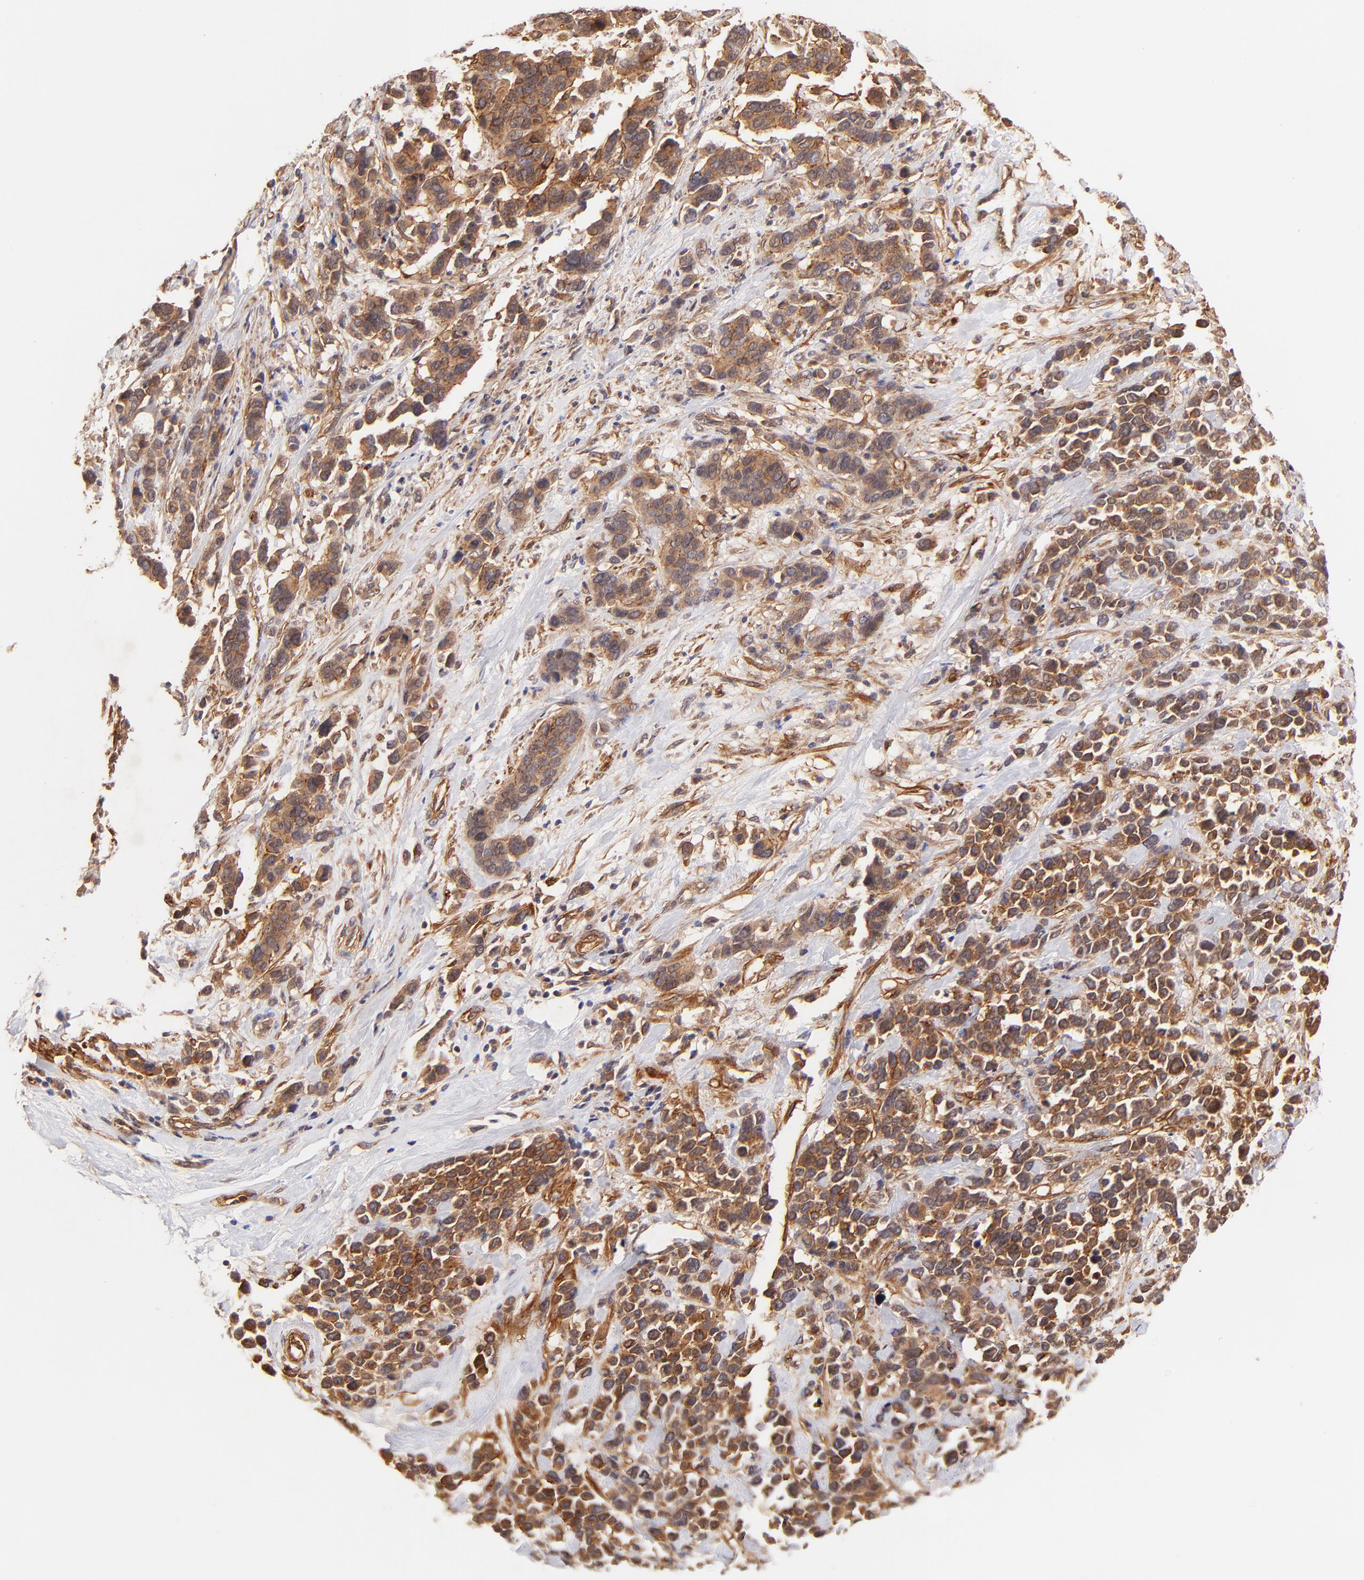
{"staining": {"intensity": "moderate", "quantity": ">75%", "location": "cytoplasmic/membranous"}, "tissue": "stomach cancer", "cell_type": "Tumor cells", "image_type": "cancer", "snomed": [{"axis": "morphology", "description": "Adenocarcinoma, NOS"}, {"axis": "topography", "description": "Stomach, upper"}], "caption": "Adenocarcinoma (stomach) was stained to show a protein in brown. There is medium levels of moderate cytoplasmic/membranous staining in approximately >75% of tumor cells.", "gene": "ITGB1", "patient": {"sex": "male", "age": 71}}